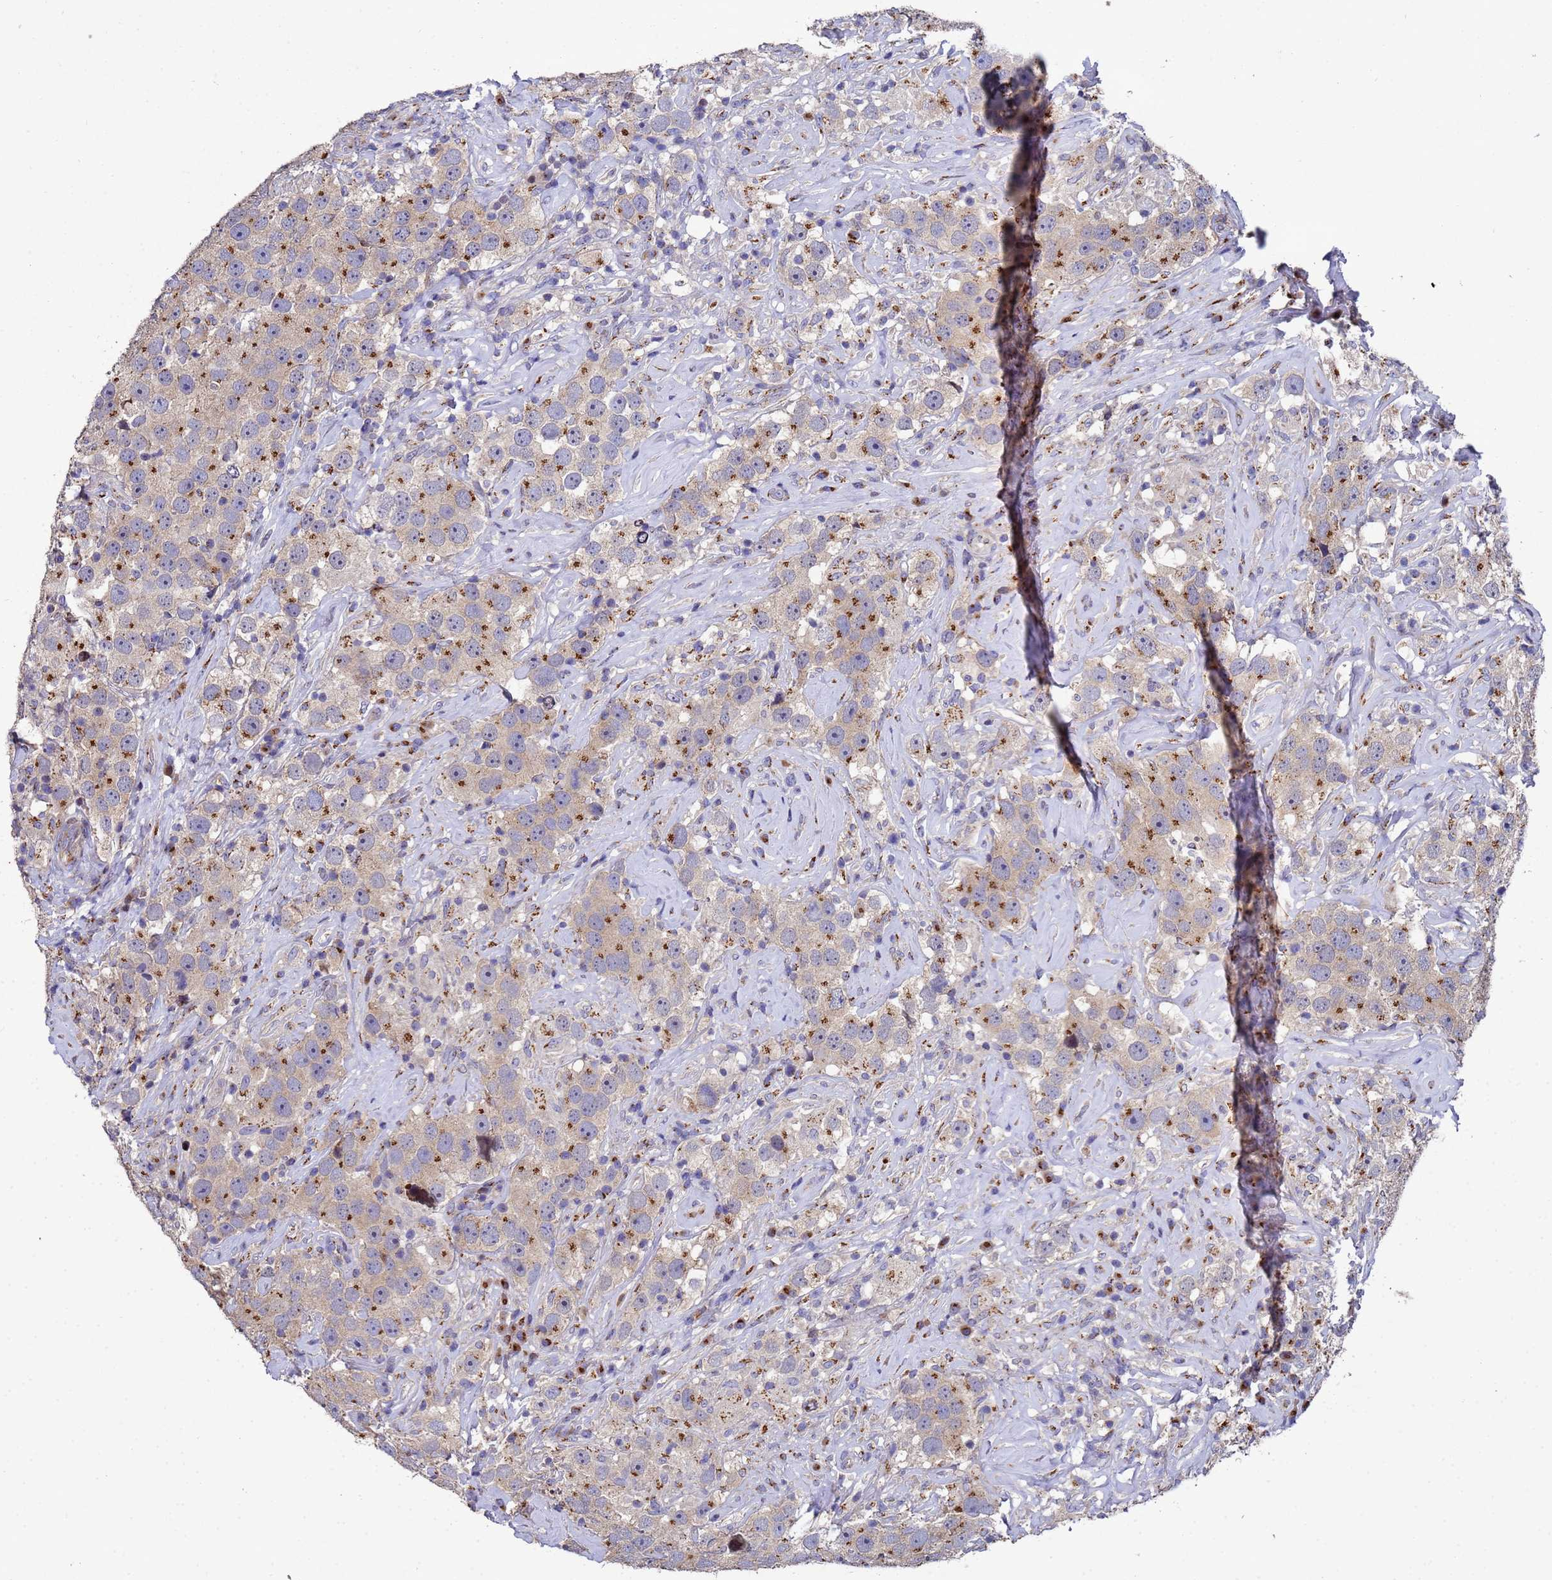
{"staining": {"intensity": "moderate", "quantity": ">75%", "location": "cytoplasmic/membranous"}, "tissue": "testis cancer", "cell_type": "Tumor cells", "image_type": "cancer", "snomed": [{"axis": "morphology", "description": "Seminoma, NOS"}, {"axis": "topography", "description": "Testis"}], "caption": "Moderate cytoplasmic/membranous protein staining is seen in about >75% of tumor cells in testis cancer (seminoma).", "gene": "NSUN6", "patient": {"sex": "male", "age": 49}}